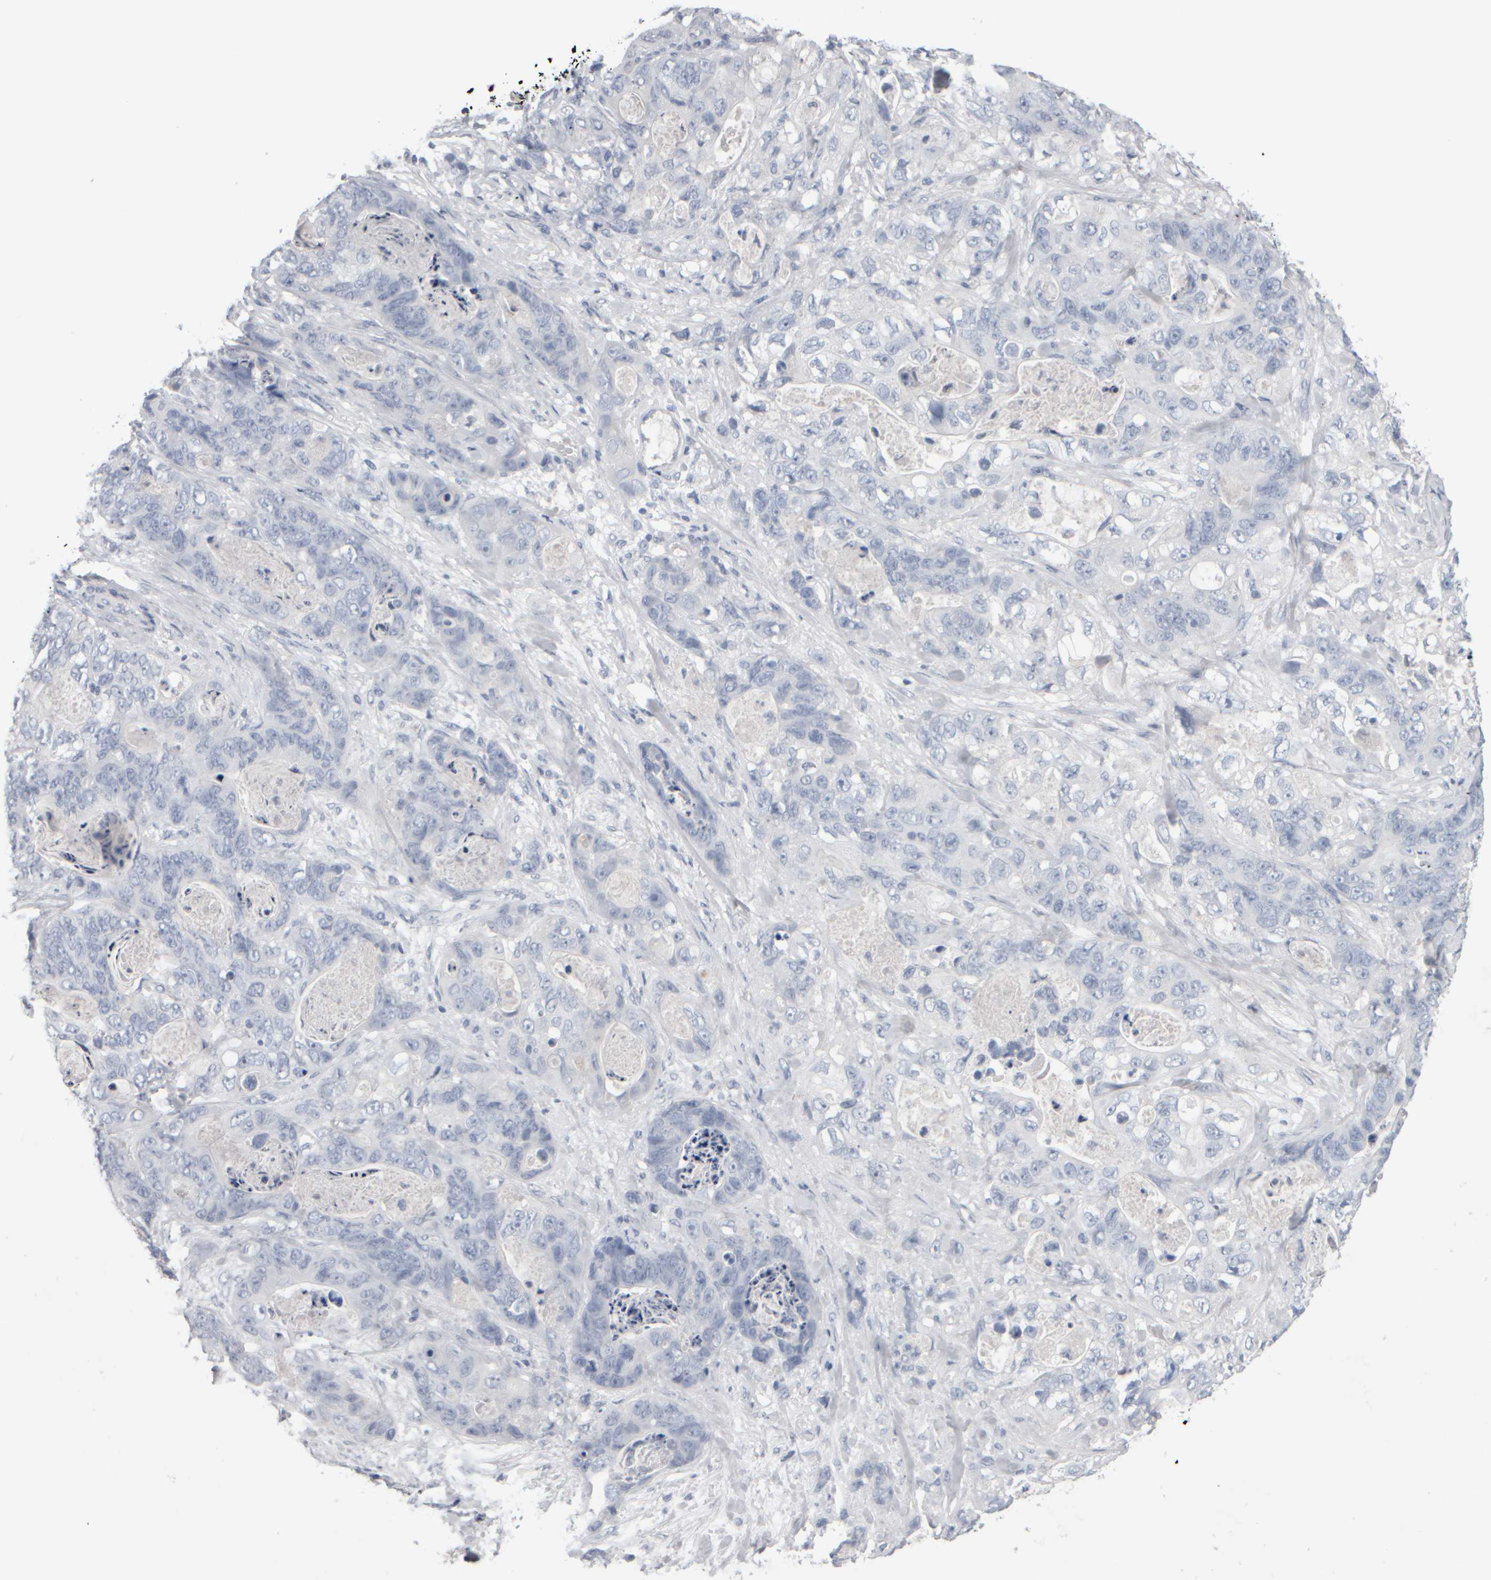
{"staining": {"intensity": "negative", "quantity": "none", "location": "none"}, "tissue": "stomach cancer", "cell_type": "Tumor cells", "image_type": "cancer", "snomed": [{"axis": "morphology", "description": "Normal tissue, NOS"}, {"axis": "morphology", "description": "Adenocarcinoma, NOS"}, {"axis": "topography", "description": "Stomach"}], "caption": "Tumor cells are negative for brown protein staining in adenocarcinoma (stomach).", "gene": "EPHX2", "patient": {"sex": "female", "age": 89}}